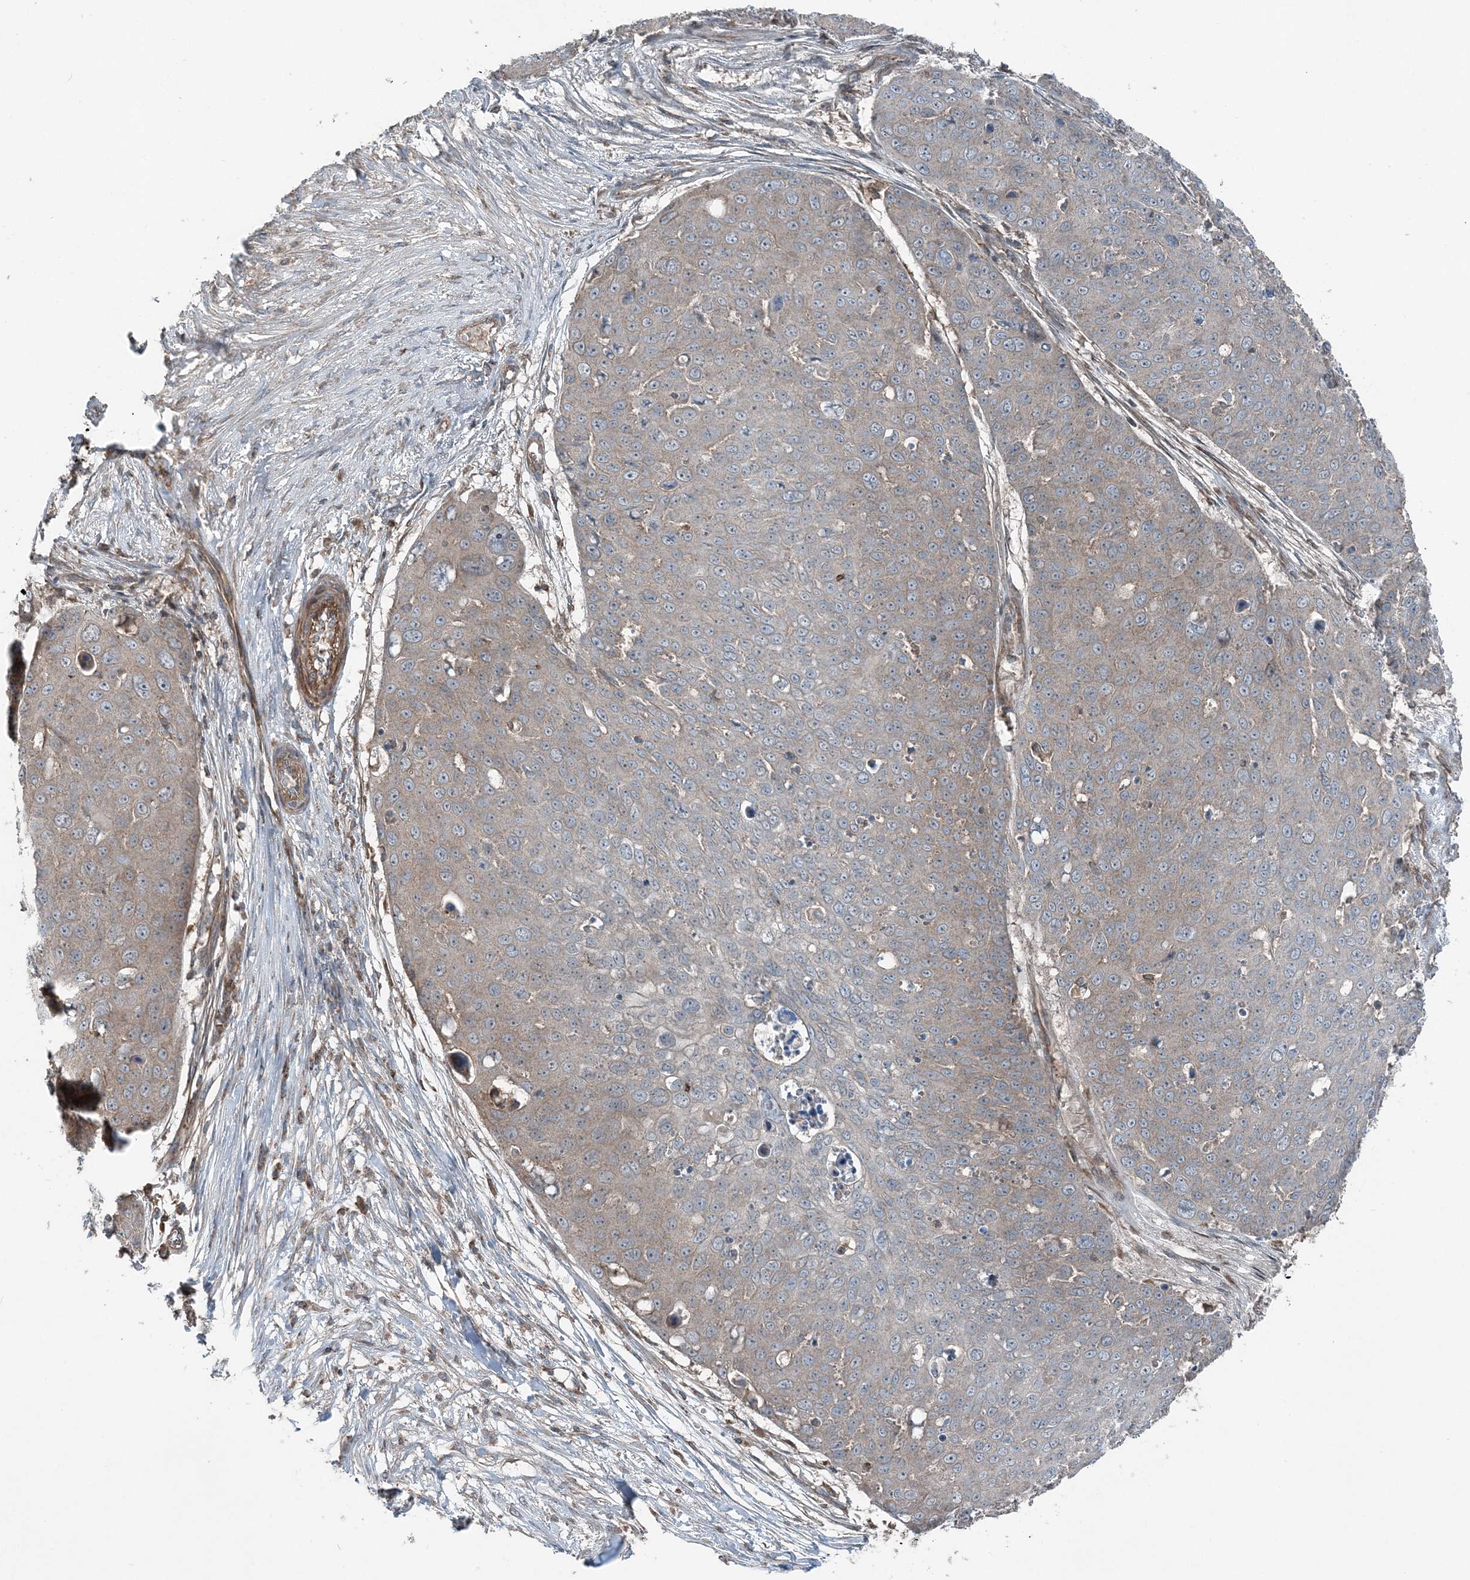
{"staining": {"intensity": "weak", "quantity": "25%-75%", "location": "cytoplasmic/membranous"}, "tissue": "skin cancer", "cell_type": "Tumor cells", "image_type": "cancer", "snomed": [{"axis": "morphology", "description": "Squamous cell carcinoma, NOS"}, {"axis": "topography", "description": "Skin"}], "caption": "There is low levels of weak cytoplasmic/membranous expression in tumor cells of skin cancer, as demonstrated by immunohistochemical staining (brown color).", "gene": "KY", "patient": {"sex": "male", "age": 71}}